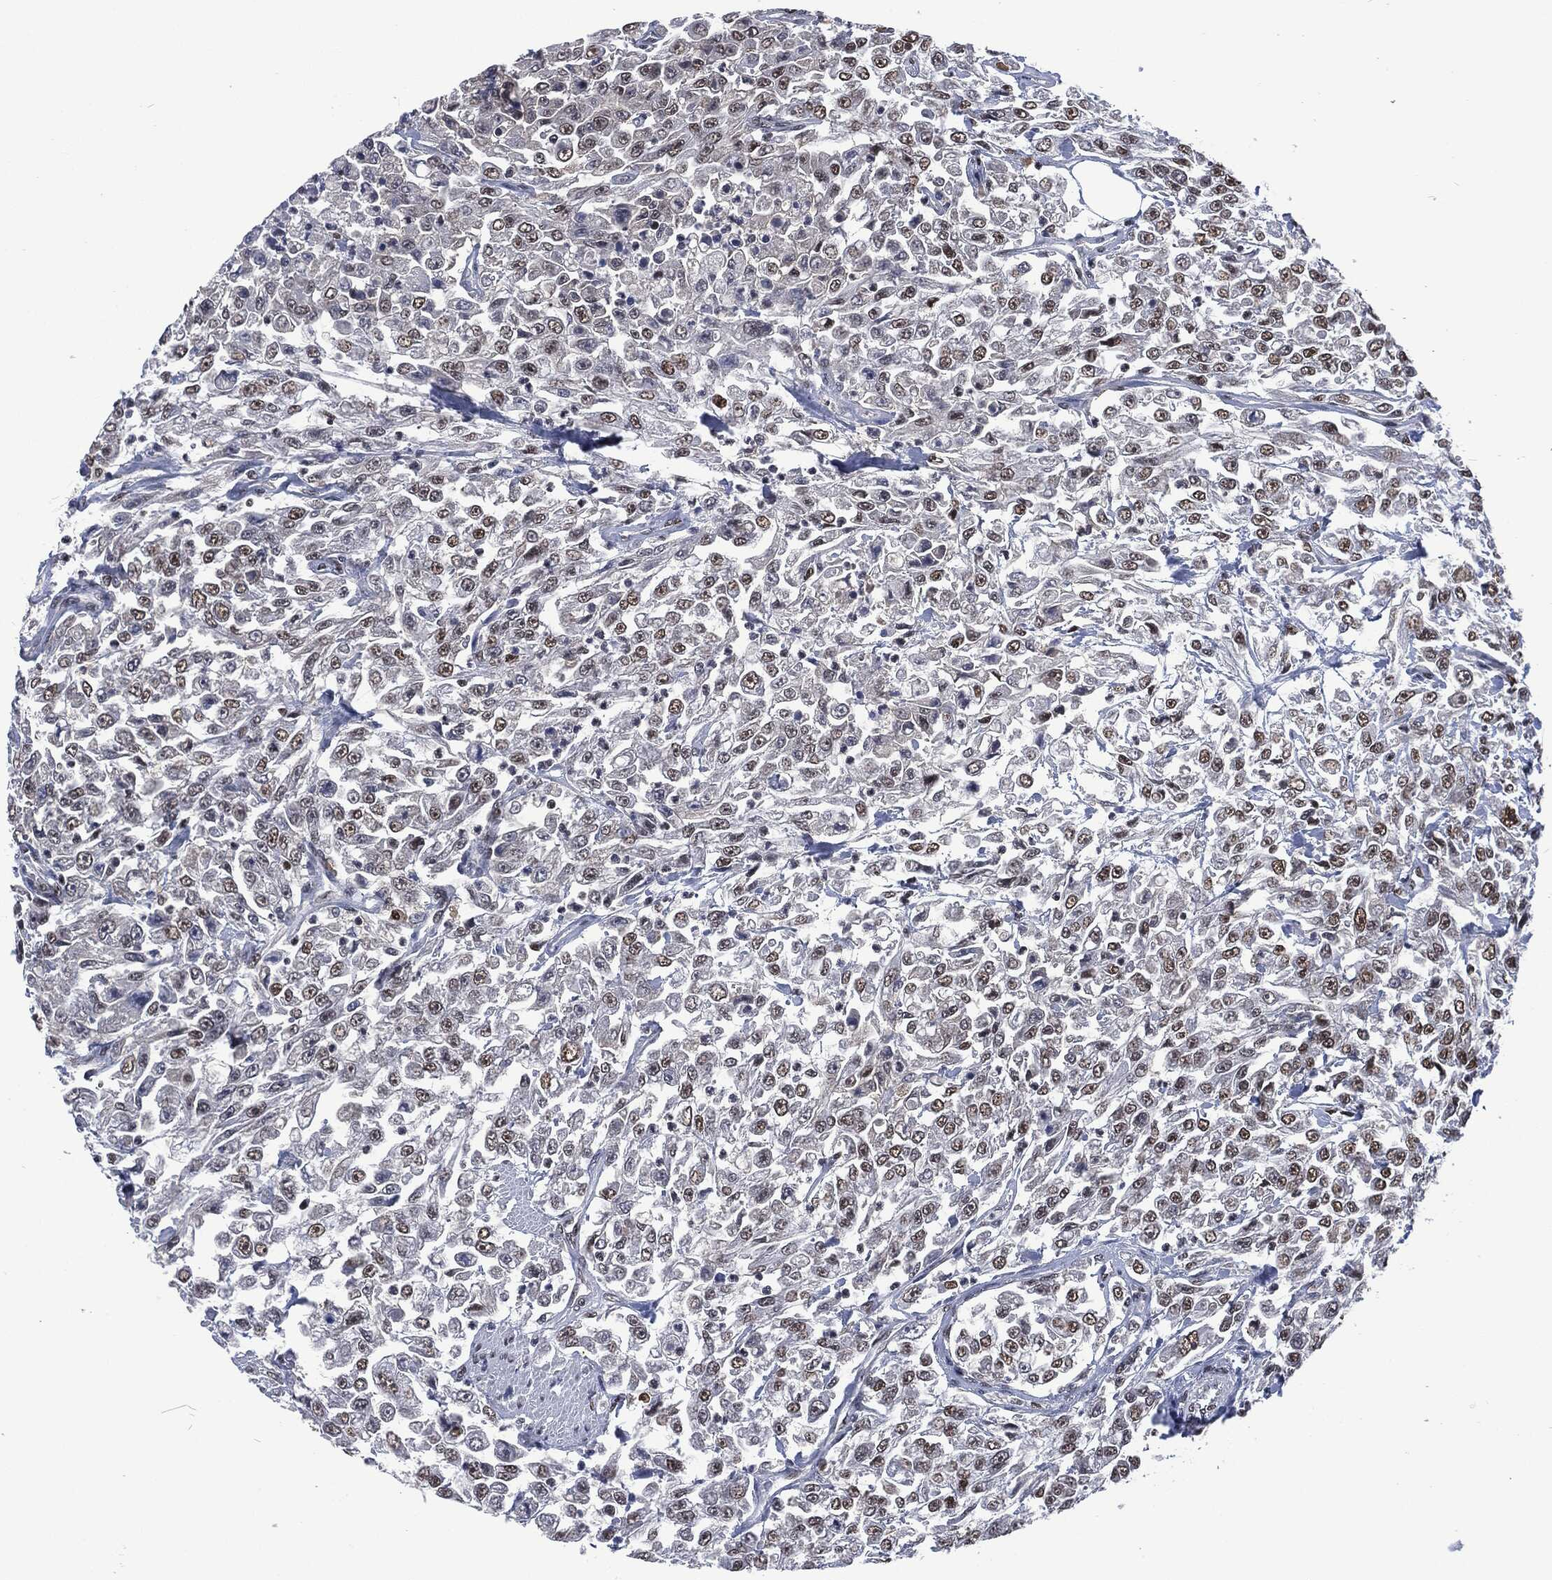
{"staining": {"intensity": "moderate", "quantity": "25%-75%", "location": "nuclear"}, "tissue": "urothelial cancer", "cell_type": "Tumor cells", "image_type": "cancer", "snomed": [{"axis": "morphology", "description": "Urothelial carcinoma, High grade"}, {"axis": "topography", "description": "Urinary bladder"}], "caption": "This micrograph shows high-grade urothelial carcinoma stained with IHC to label a protein in brown. The nuclear of tumor cells show moderate positivity for the protein. Nuclei are counter-stained blue.", "gene": "DCPS", "patient": {"sex": "male", "age": 46}}